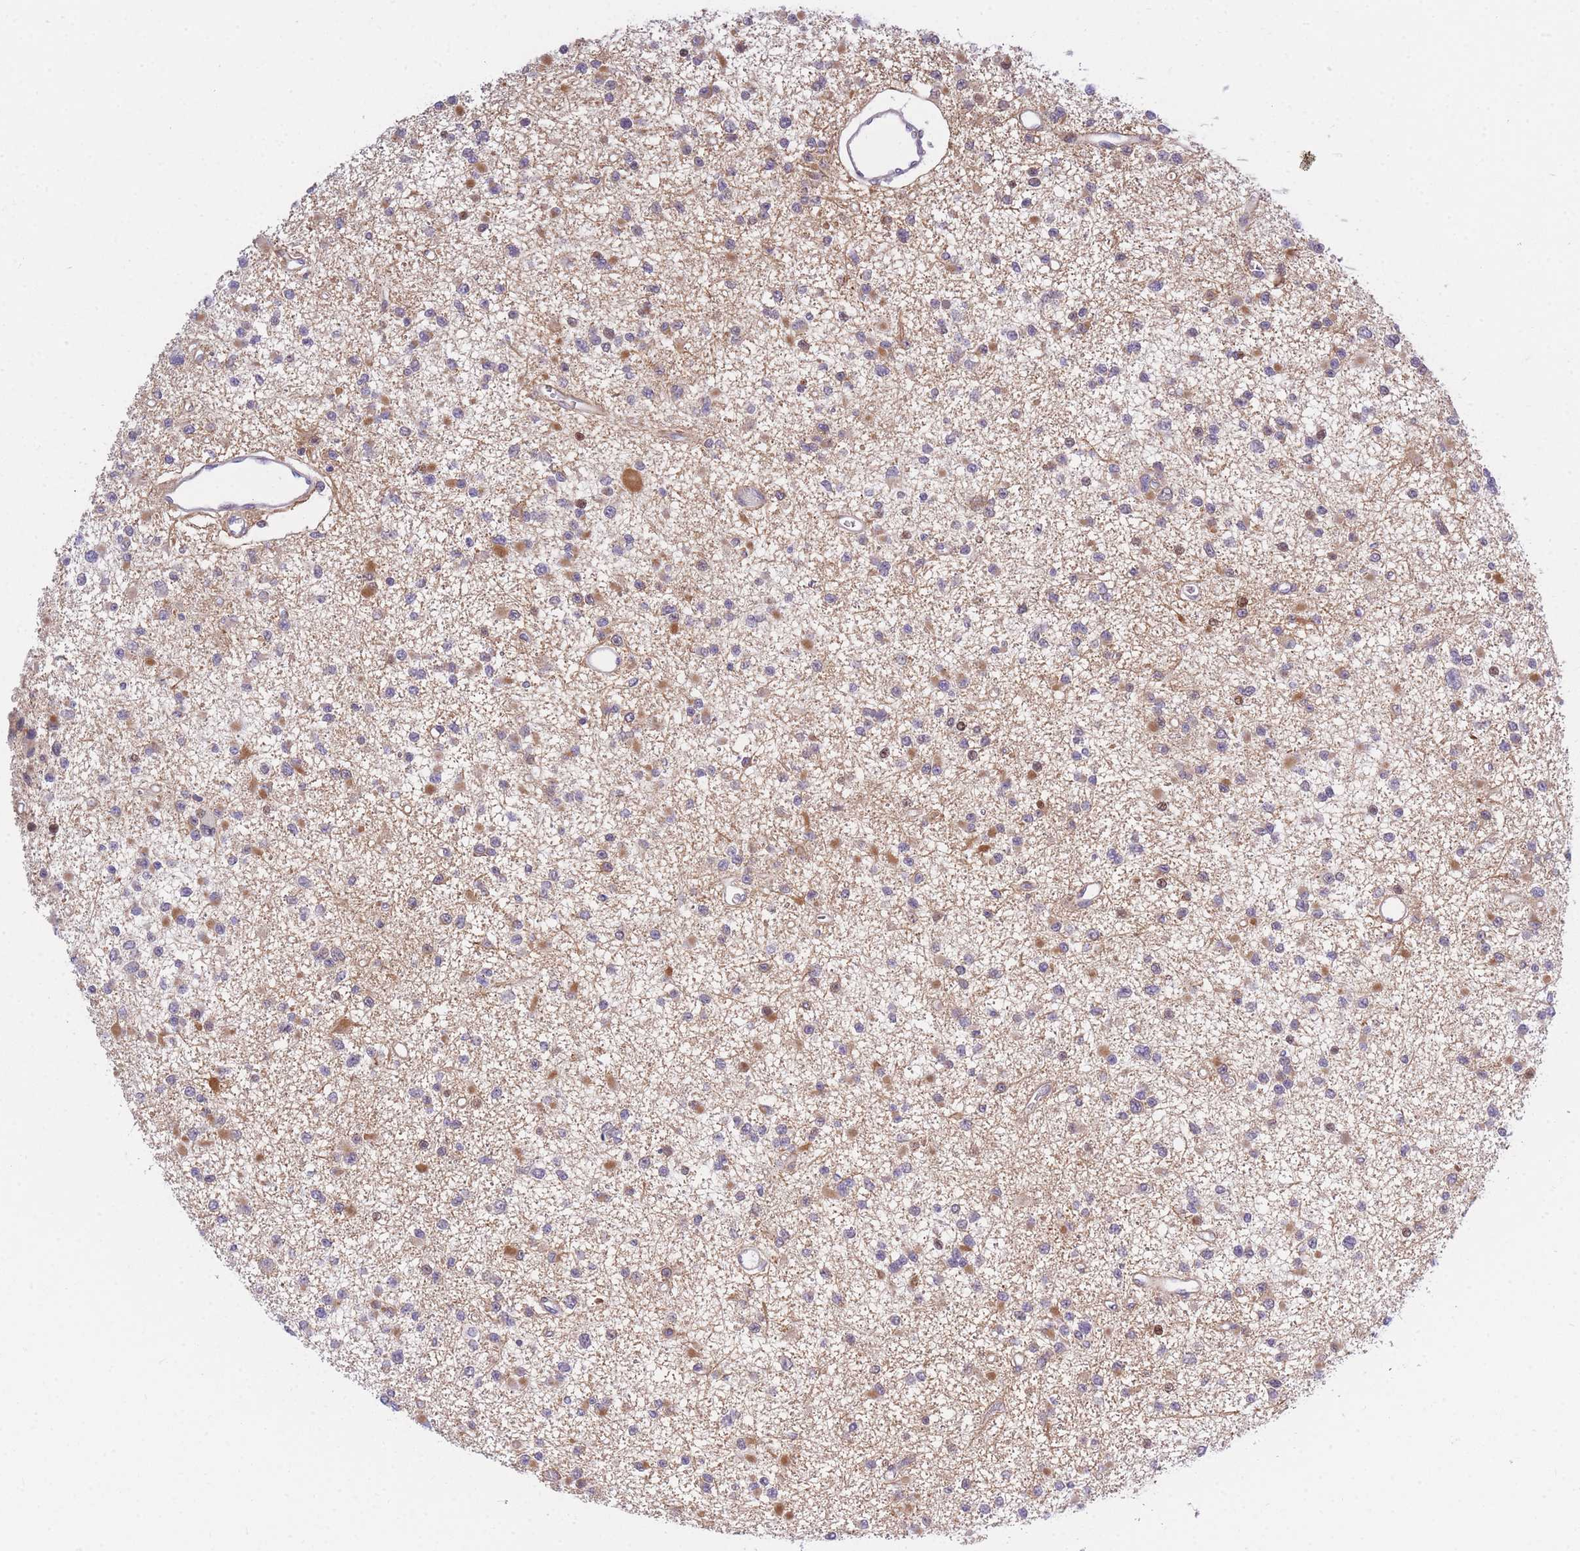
{"staining": {"intensity": "moderate", "quantity": "25%-75%", "location": "cytoplasmic/membranous"}, "tissue": "glioma", "cell_type": "Tumor cells", "image_type": "cancer", "snomed": [{"axis": "morphology", "description": "Glioma, malignant, Low grade"}, {"axis": "topography", "description": "Brain"}], "caption": "High-power microscopy captured an IHC image of low-grade glioma (malignant), revealing moderate cytoplasmic/membranous expression in approximately 25%-75% of tumor cells.", "gene": "CRACD", "patient": {"sex": "female", "age": 22}}